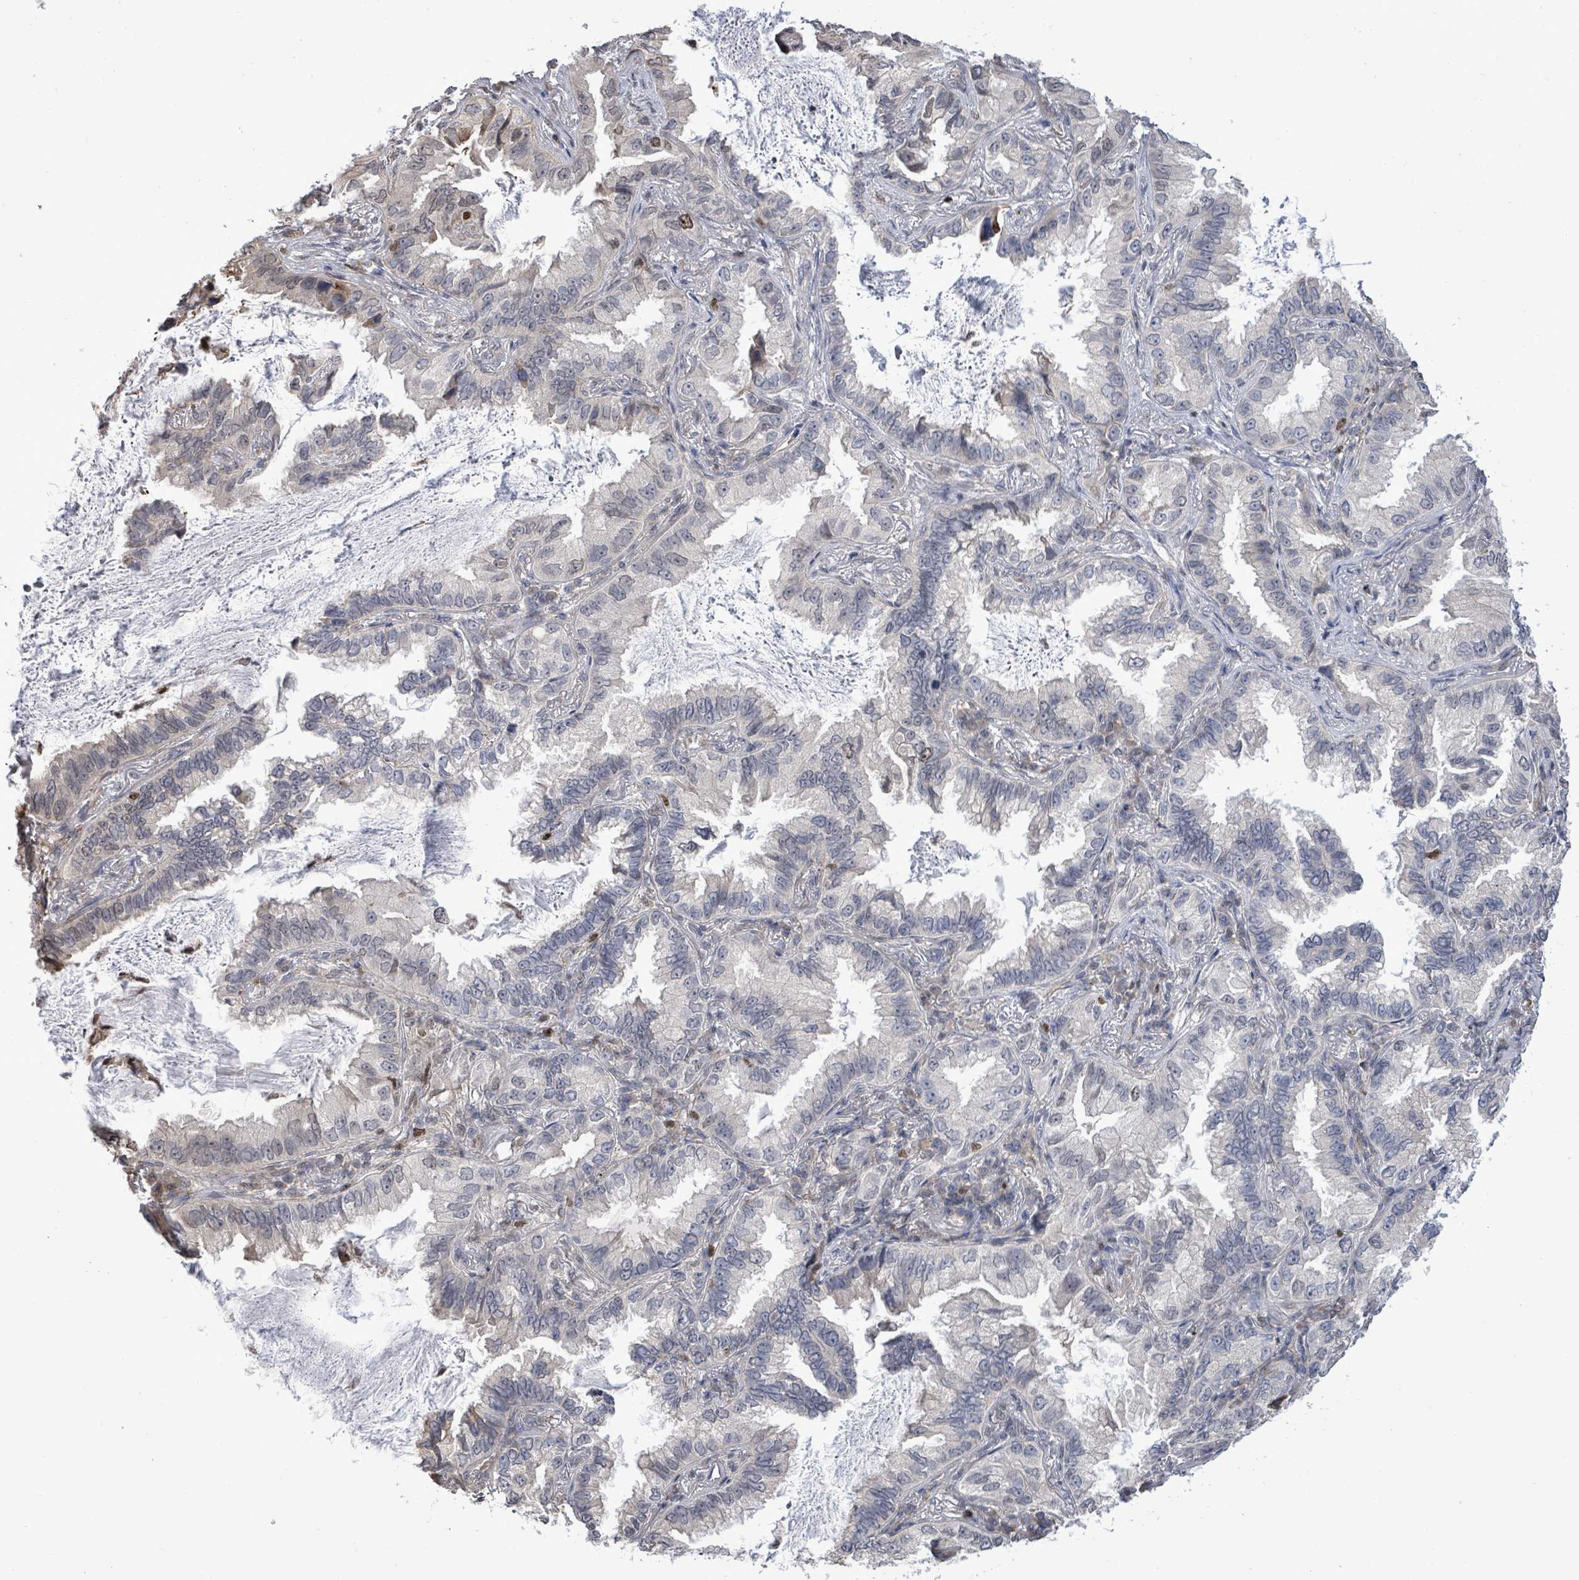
{"staining": {"intensity": "negative", "quantity": "none", "location": "none"}, "tissue": "lung cancer", "cell_type": "Tumor cells", "image_type": "cancer", "snomed": [{"axis": "morphology", "description": "Adenocarcinoma, NOS"}, {"axis": "topography", "description": "Lung"}], "caption": "Immunohistochemistry (IHC) of lung cancer (adenocarcinoma) demonstrates no staining in tumor cells.", "gene": "PAPSS1", "patient": {"sex": "female", "age": 69}}